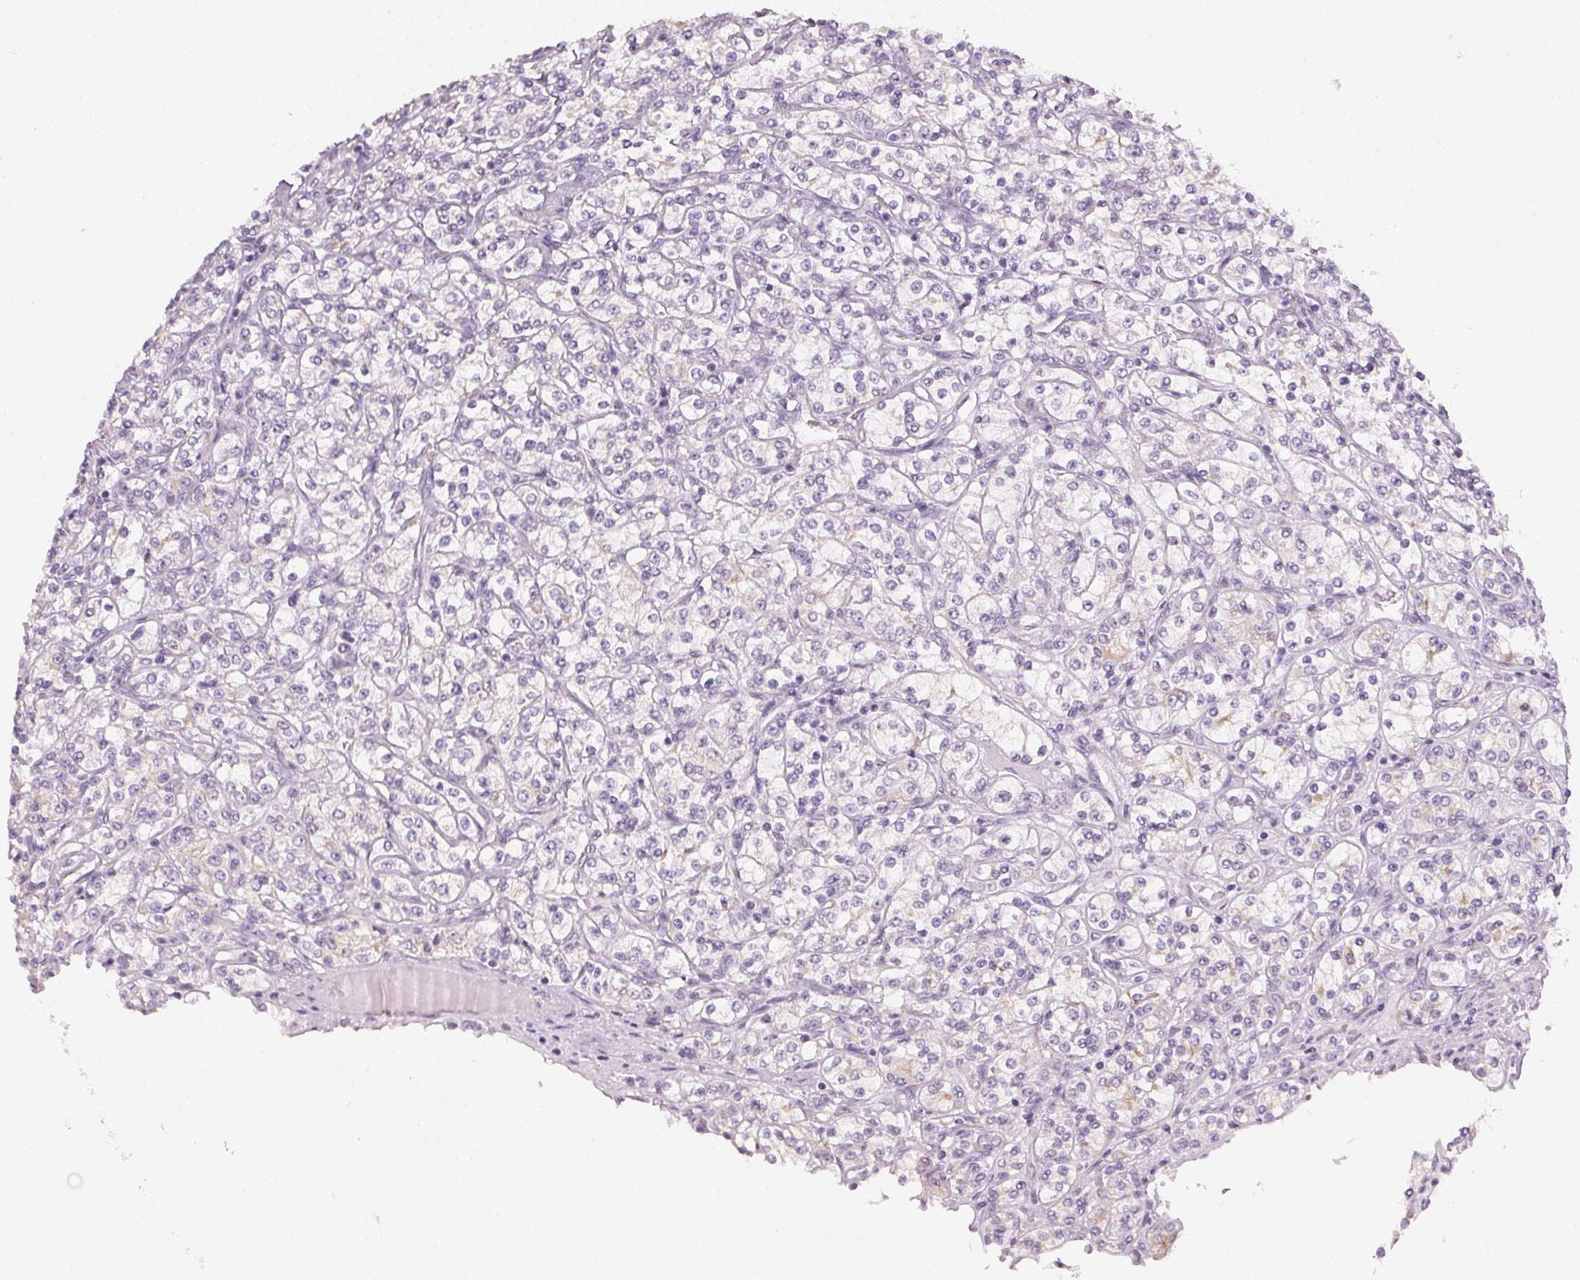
{"staining": {"intensity": "negative", "quantity": "none", "location": "none"}, "tissue": "renal cancer", "cell_type": "Tumor cells", "image_type": "cancer", "snomed": [{"axis": "morphology", "description": "Adenocarcinoma, NOS"}, {"axis": "topography", "description": "Kidney"}], "caption": "Tumor cells show no significant expression in renal cancer (adenocarcinoma).", "gene": "TMEM174", "patient": {"sex": "male", "age": 77}}